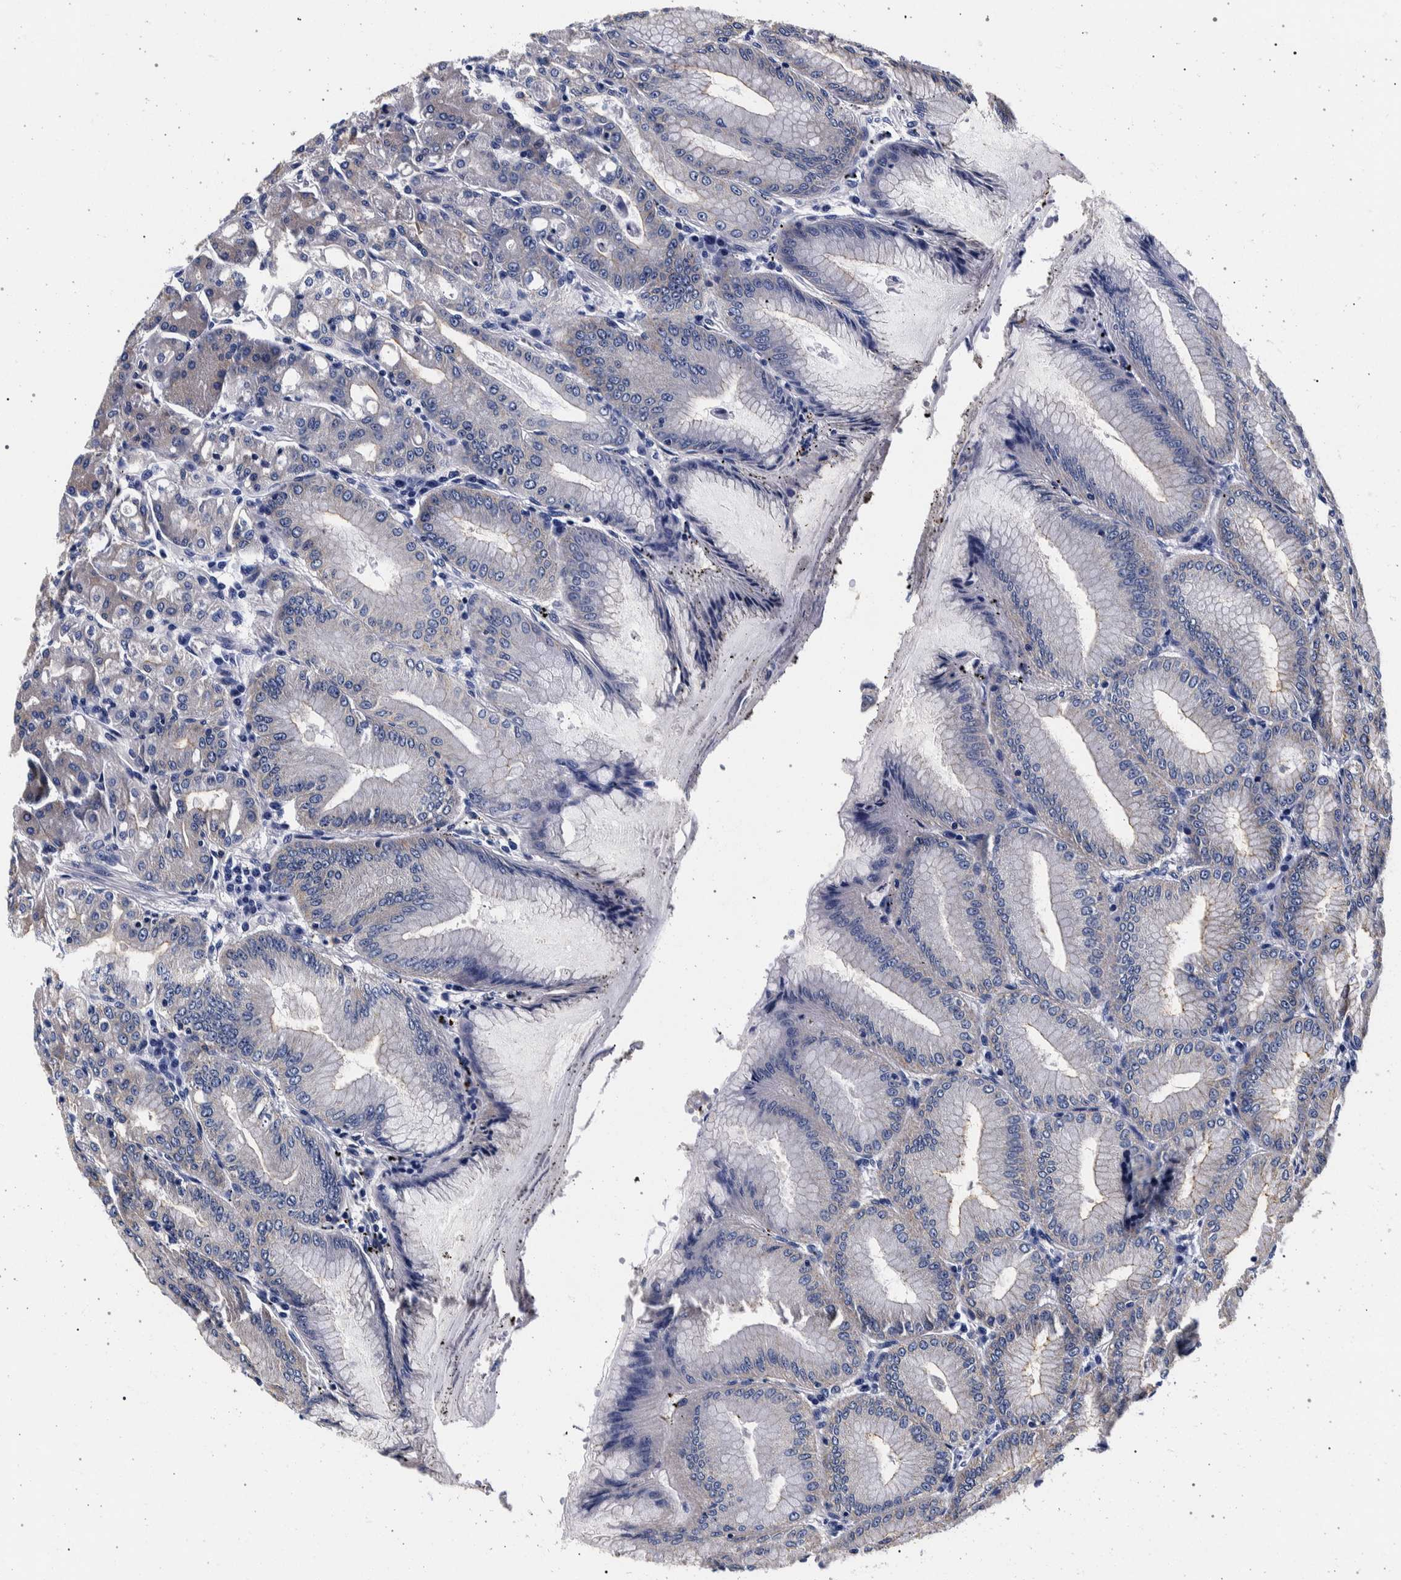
{"staining": {"intensity": "weak", "quantity": "<25%", "location": "cytoplasmic/membranous"}, "tissue": "stomach", "cell_type": "Glandular cells", "image_type": "normal", "snomed": [{"axis": "morphology", "description": "Normal tissue, NOS"}, {"axis": "topography", "description": "Stomach, lower"}], "caption": "A high-resolution histopathology image shows immunohistochemistry staining of unremarkable stomach, which displays no significant positivity in glandular cells.", "gene": "NIBAN2", "patient": {"sex": "male", "age": 71}}